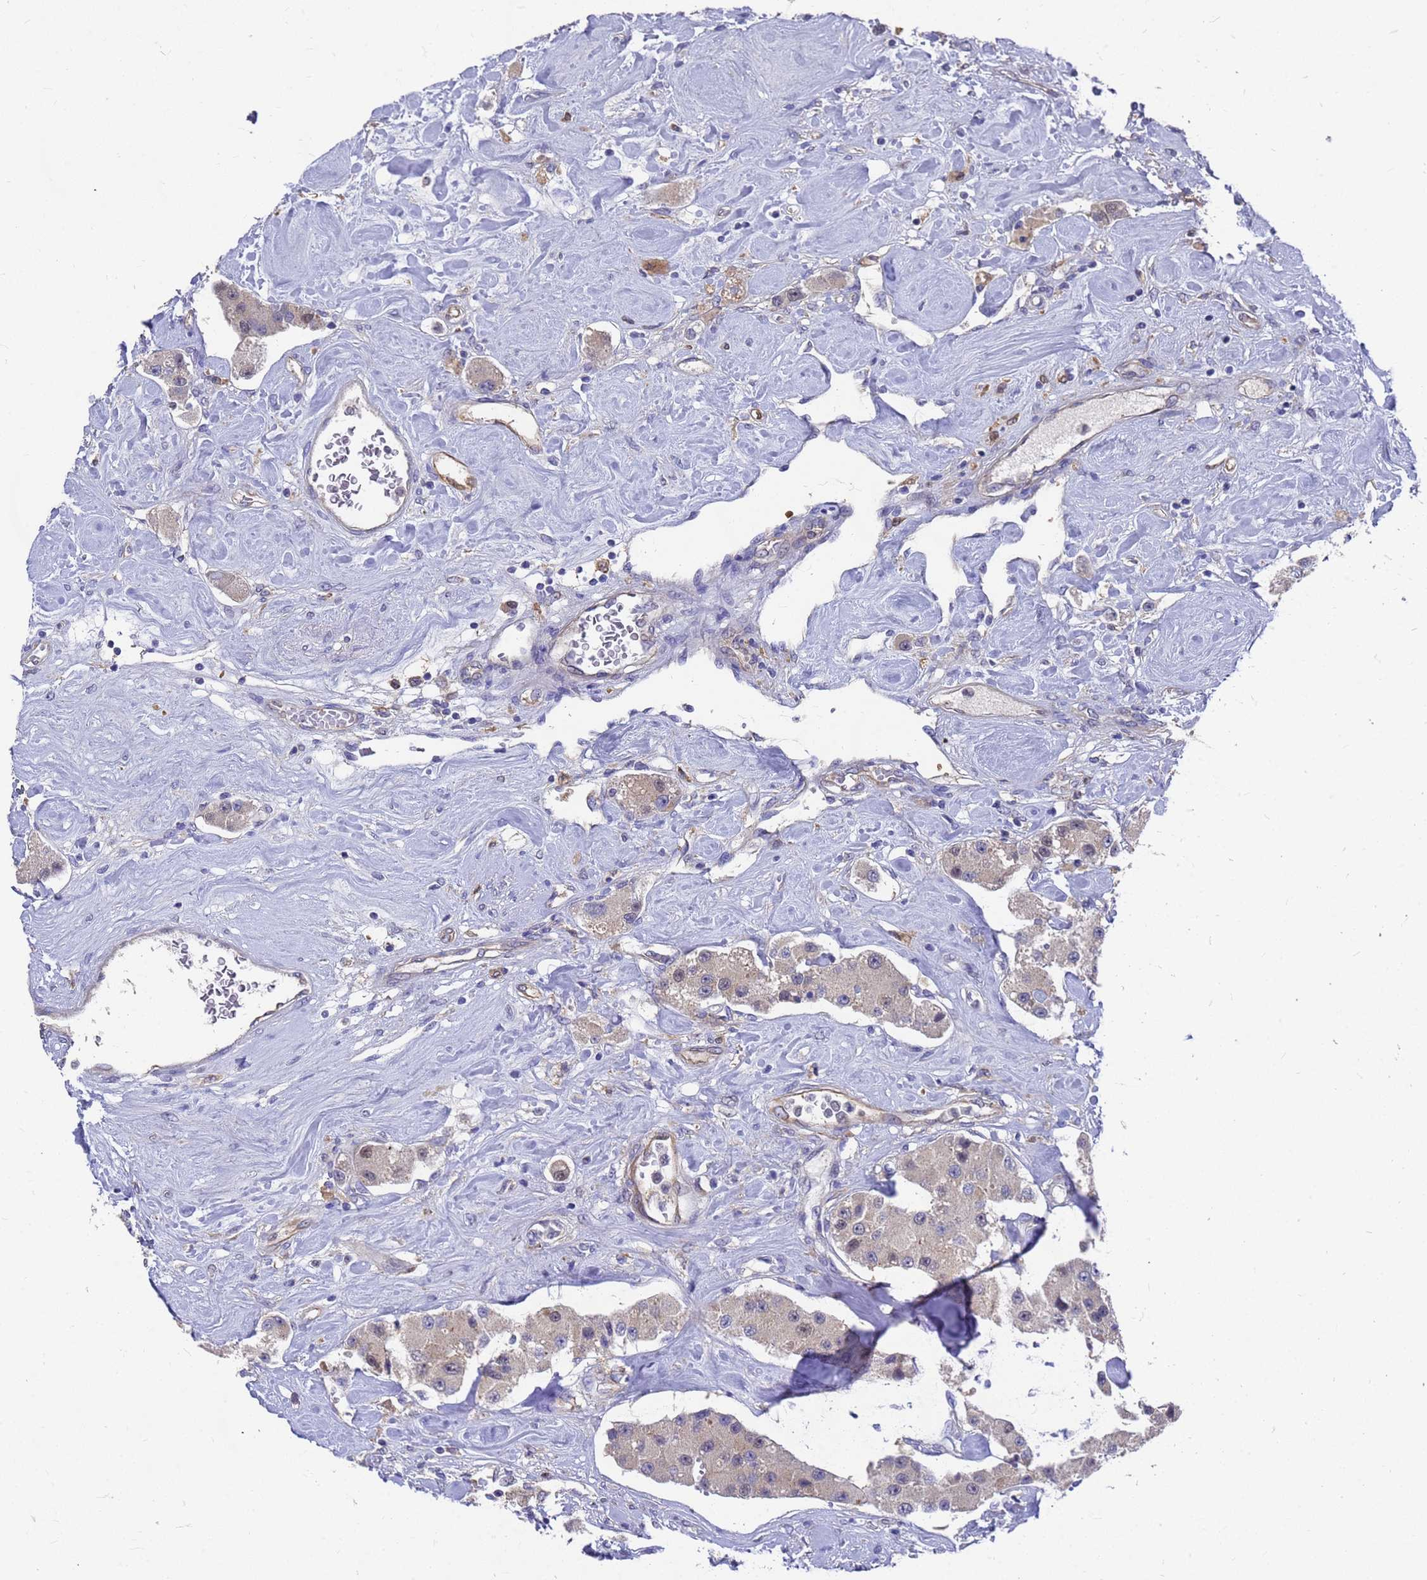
{"staining": {"intensity": "moderate", "quantity": "<25%", "location": "cytoplasmic/membranous"}, "tissue": "carcinoid", "cell_type": "Tumor cells", "image_type": "cancer", "snomed": [{"axis": "morphology", "description": "Carcinoid, malignant, NOS"}, {"axis": "topography", "description": "Pancreas"}], "caption": "Immunohistochemistry (IHC) (DAB (3,3'-diaminobenzidine)) staining of human carcinoid reveals moderate cytoplasmic/membranous protein positivity in about <25% of tumor cells. Nuclei are stained in blue.", "gene": "SLC35E2B", "patient": {"sex": "male", "age": 41}}